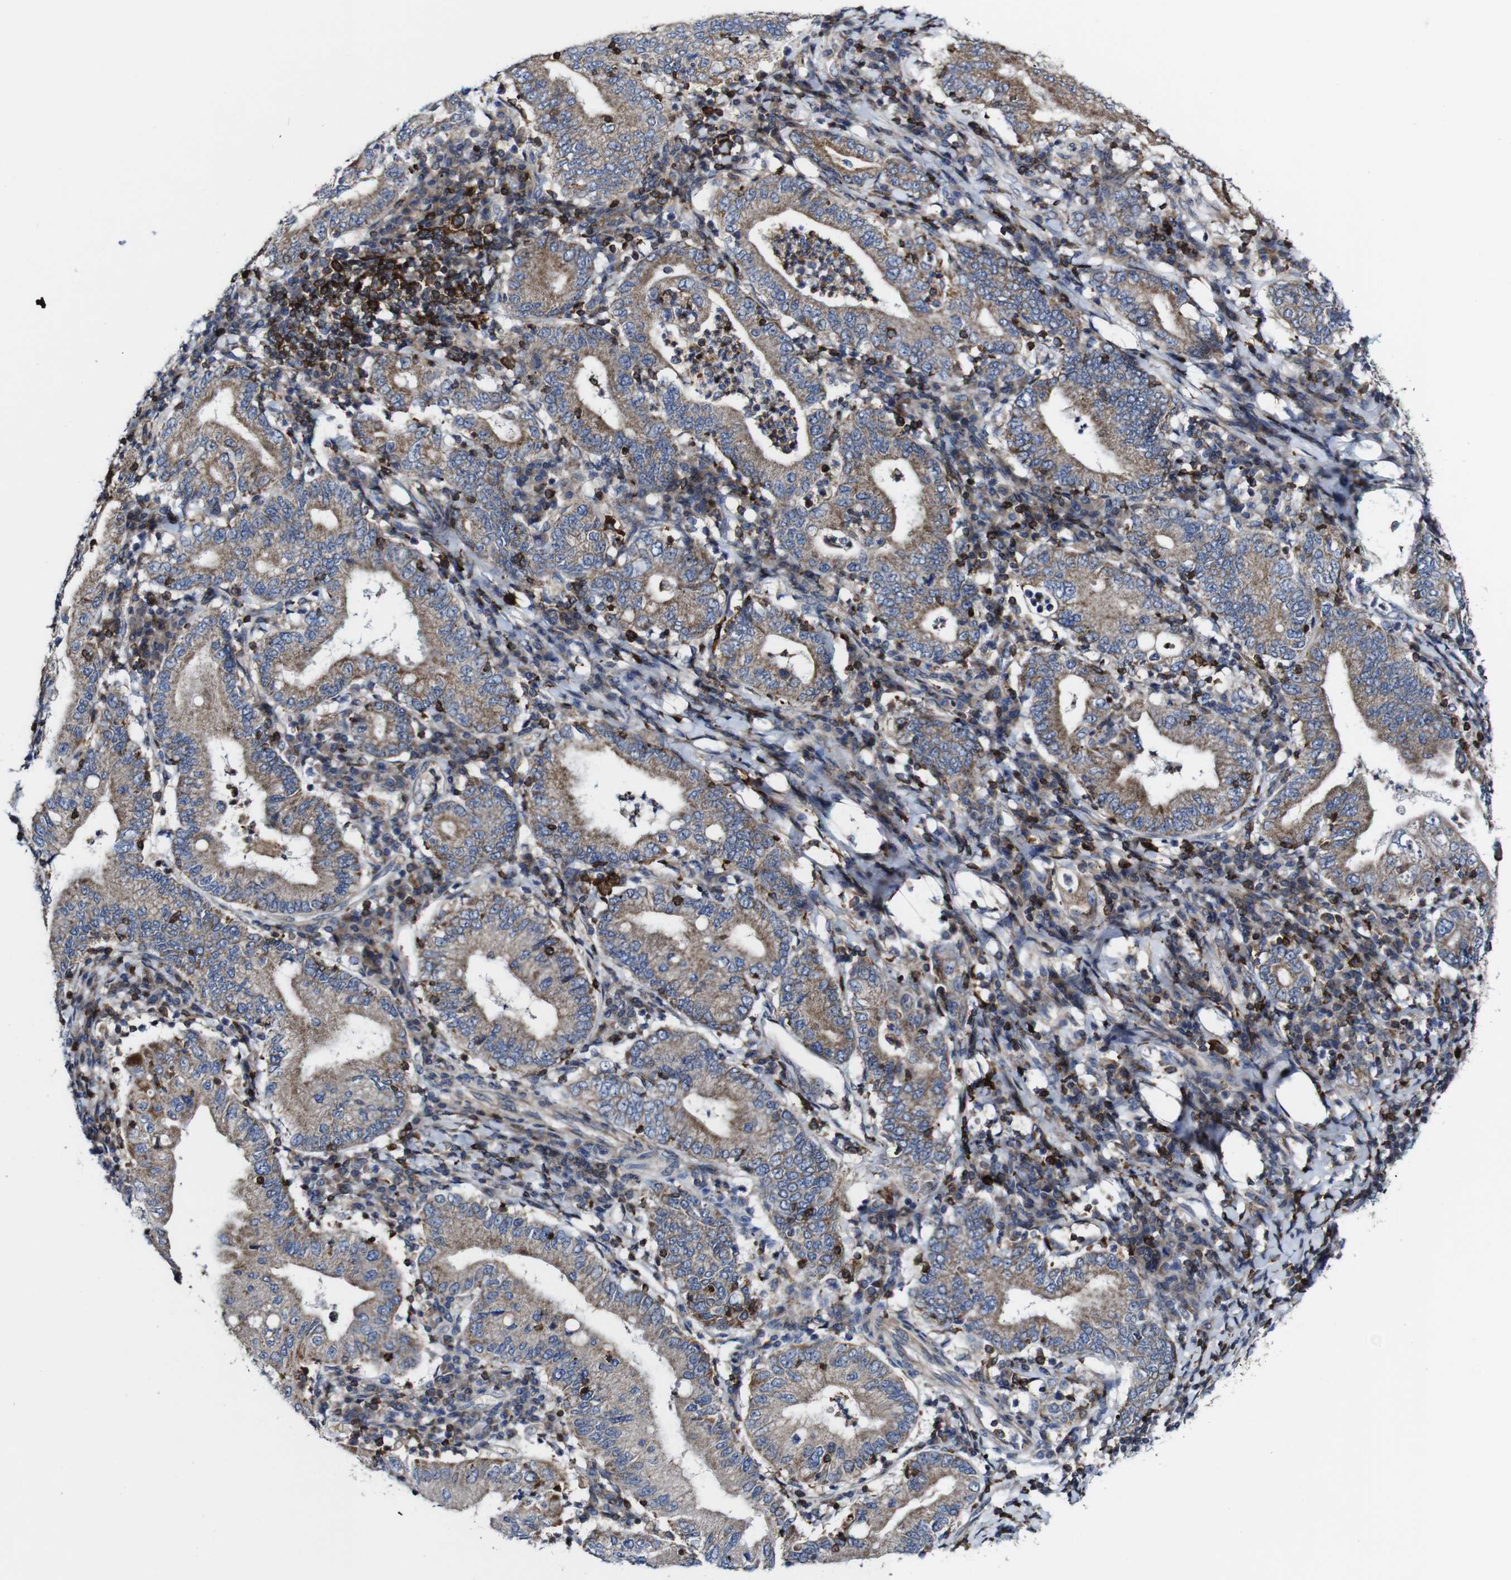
{"staining": {"intensity": "weak", "quantity": ">75%", "location": "cytoplasmic/membranous"}, "tissue": "stomach cancer", "cell_type": "Tumor cells", "image_type": "cancer", "snomed": [{"axis": "morphology", "description": "Normal tissue, NOS"}, {"axis": "morphology", "description": "Adenocarcinoma, NOS"}, {"axis": "topography", "description": "Esophagus"}, {"axis": "topography", "description": "Stomach, upper"}, {"axis": "topography", "description": "Peripheral nerve tissue"}], "caption": "Stomach cancer (adenocarcinoma) stained with DAB (3,3'-diaminobenzidine) immunohistochemistry (IHC) displays low levels of weak cytoplasmic/membranous expression in about >75% of tumor cells.", "gene": "JAK2", "patient": {"sex": "male", "age": 62}}